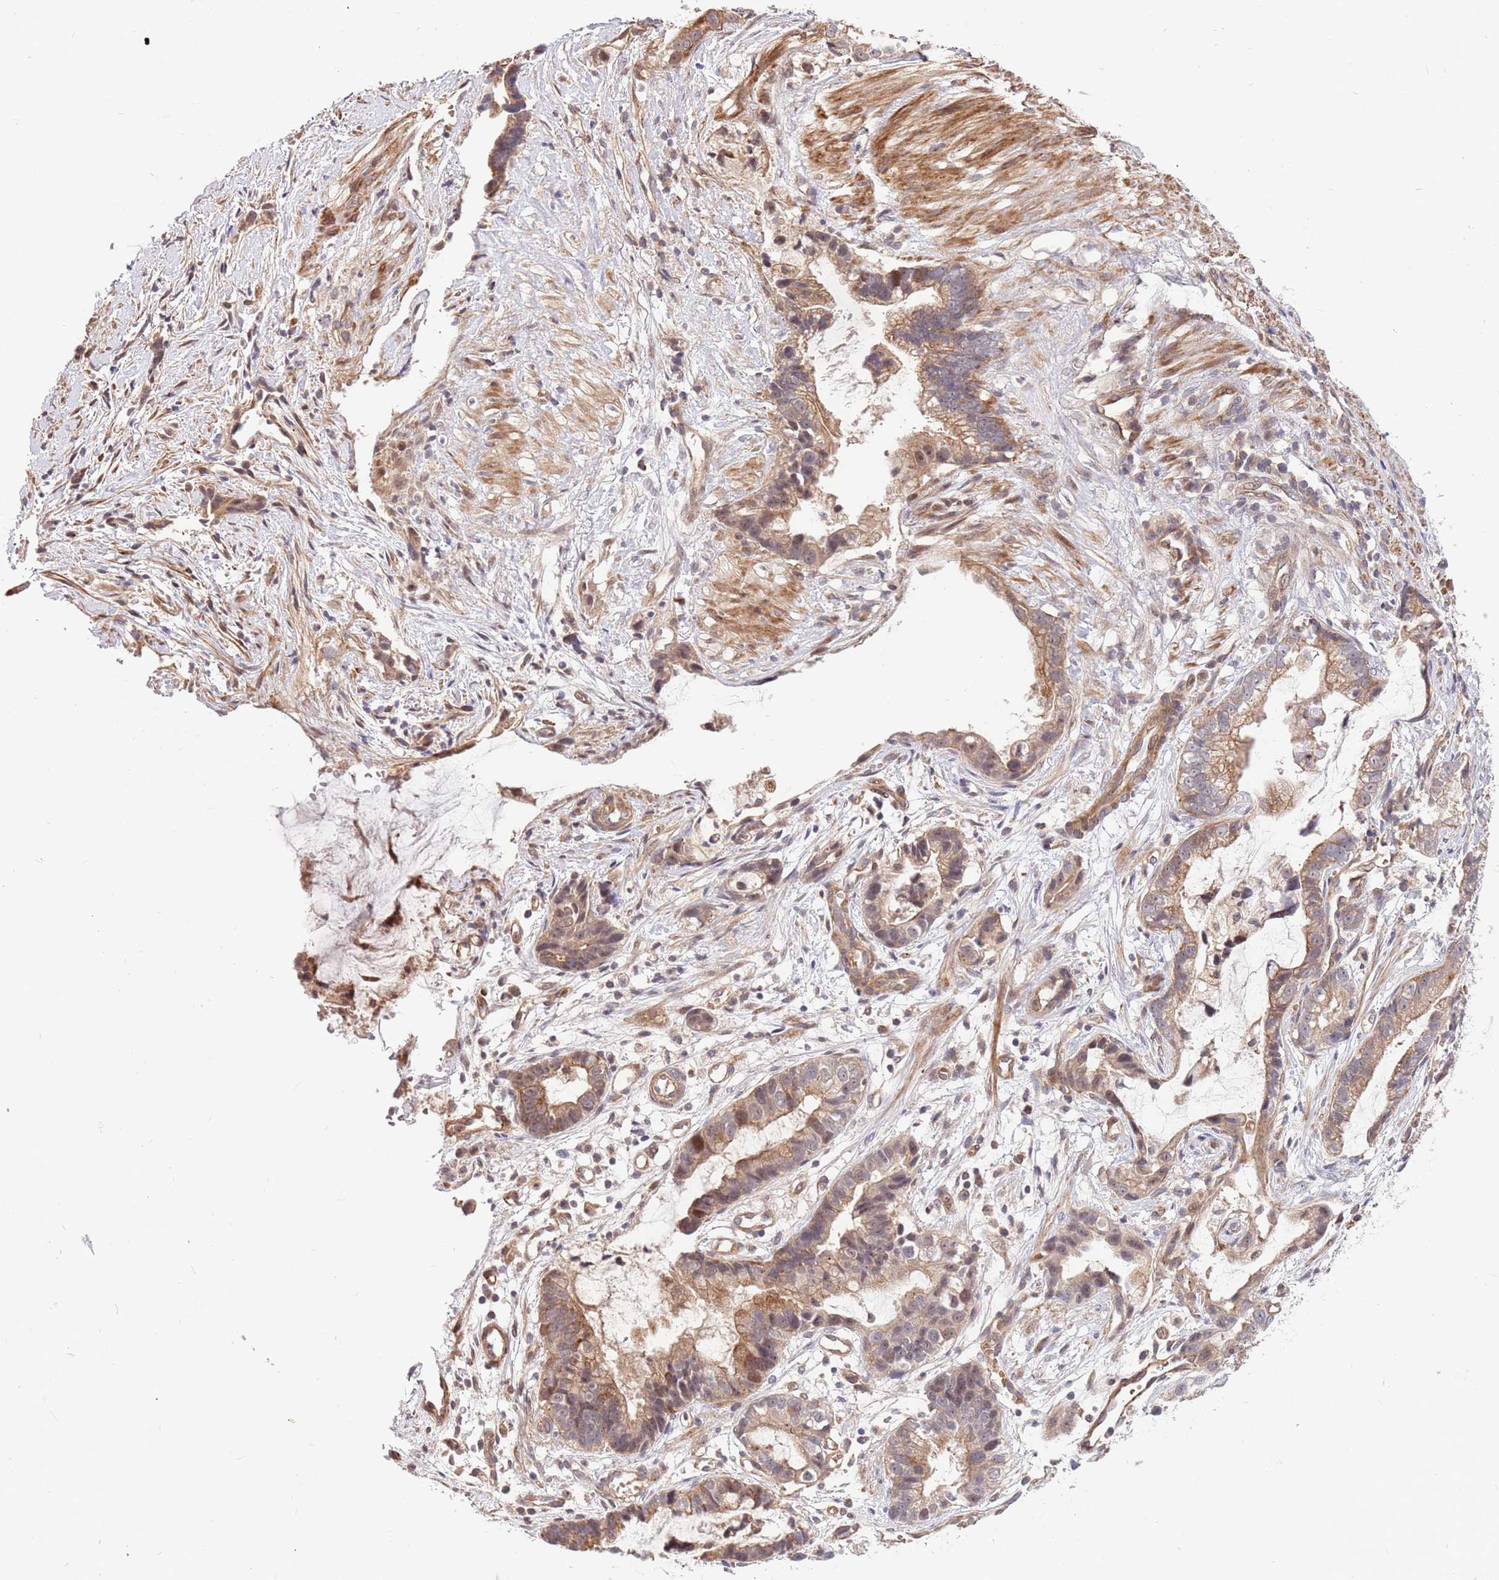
{"staining": {"intensity": "weak", "quantity": "25%-75%", "location": "cytoplasmic/membranous"}, "tissue": "stomach cancer", "cell_type": "Tumor cells", "image_type": "cancer", "snomed": [{"axis": "morphology", "description": "Adenocarcinoma, NOS"}, {"axis": "topography", "description": "Stomach"}], "caption": "Stomach cancer (adenocarcinoma) tissue shows weak cytoplasmic/membranous positivity in approximately 25%-75% of tumor cells, visualized by immunohistochemistry.", "gene": "HAUS3", "patient": {"sex": "male", "age": 55}}